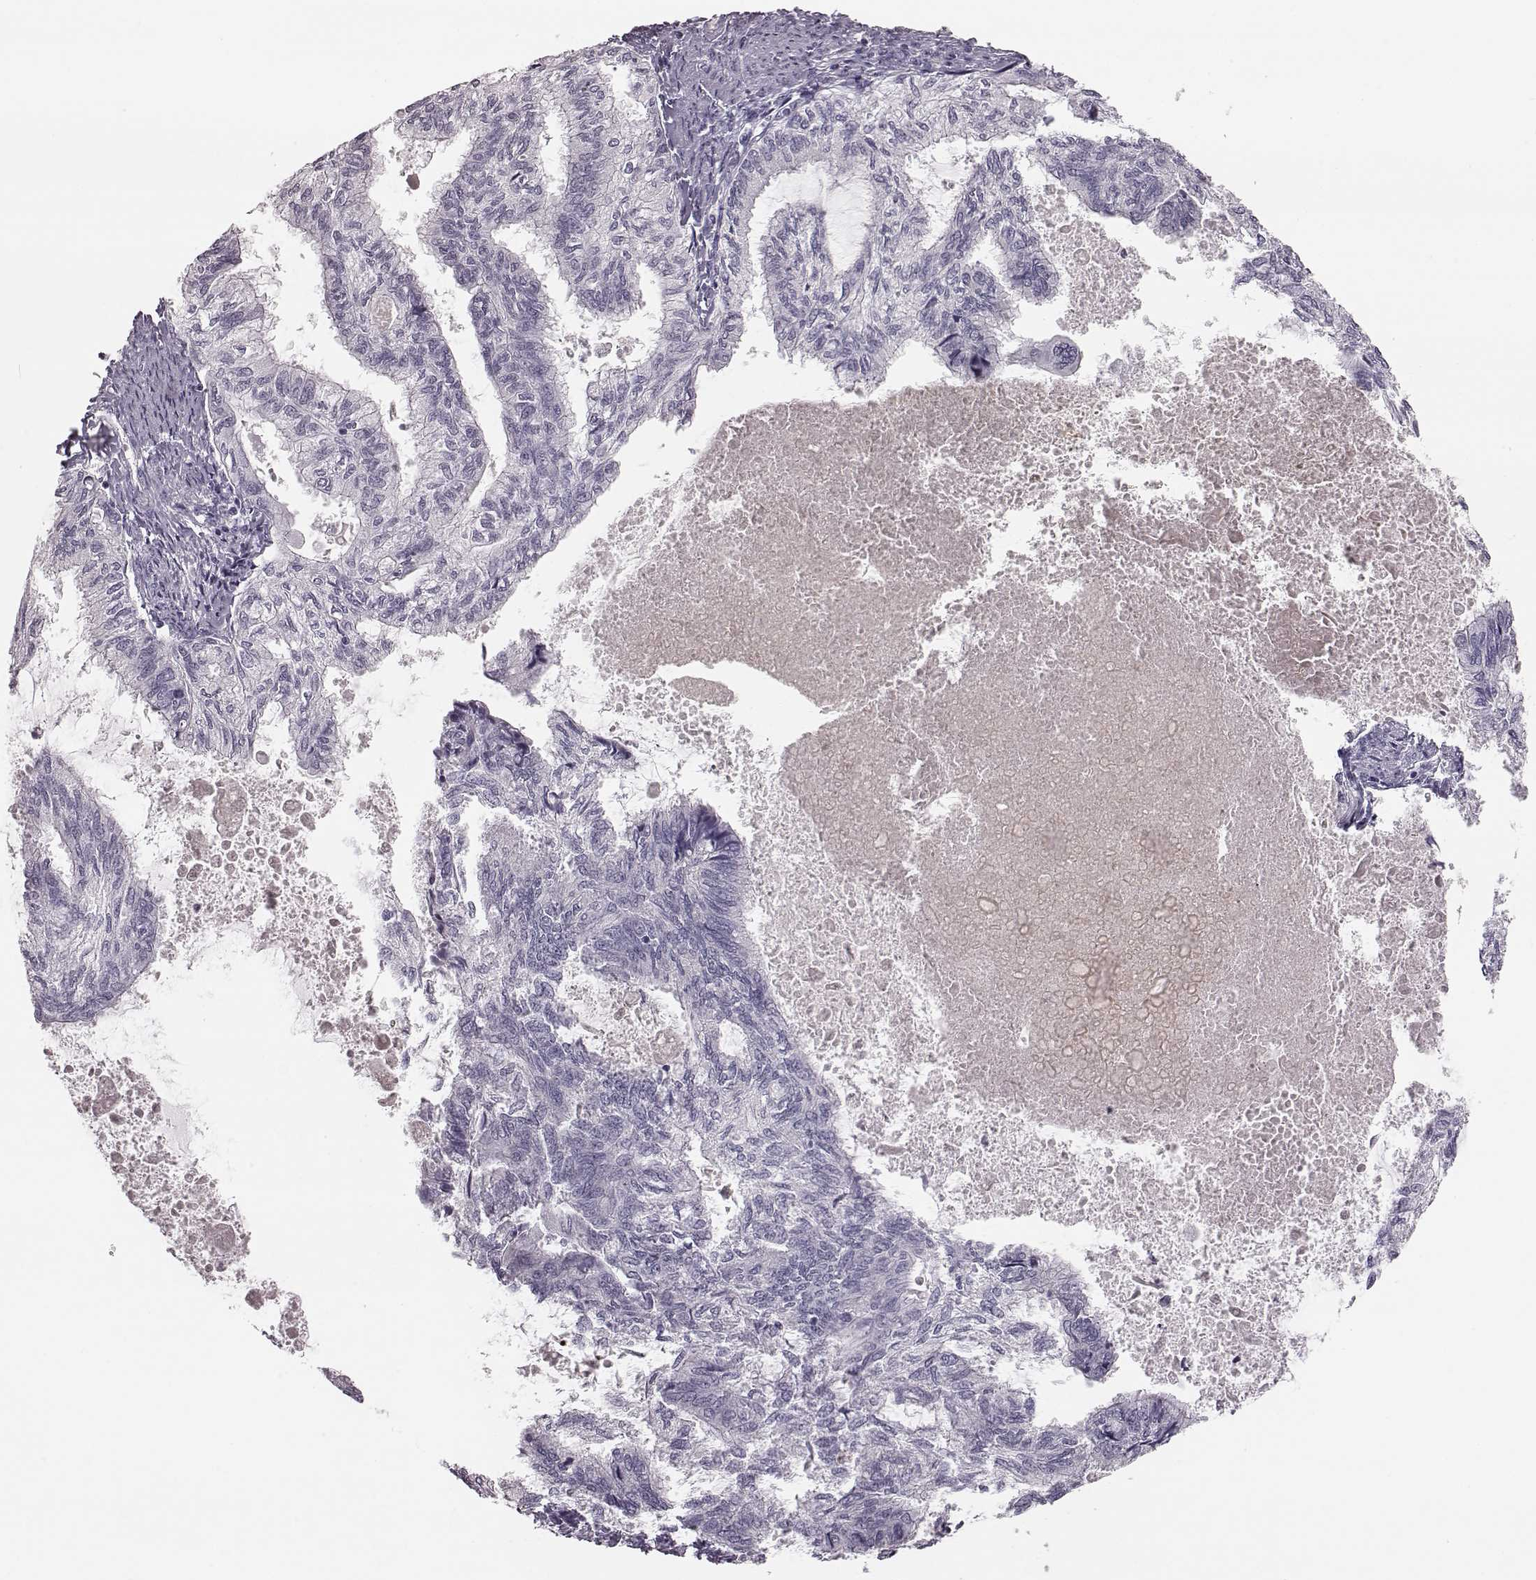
{"staining": {"intensity": "negative", "quantity": "none", "location": "none"}, "tissue": "endometrial cancer", "cell_type": "Tumor cells", "image_type": "cancer", "snomed": [{"axis": "morphology", "description": "Adenocarcinoma, NOS"}, {"axis": "topography", "description": "Endometrium"}], "caption": "Protein analysis of adenocarcinoma (endometrial) exhibits no significant staining in tumor cells.", "gene": "ZNF433", "patient": {"sex": "female", "age": 86}}